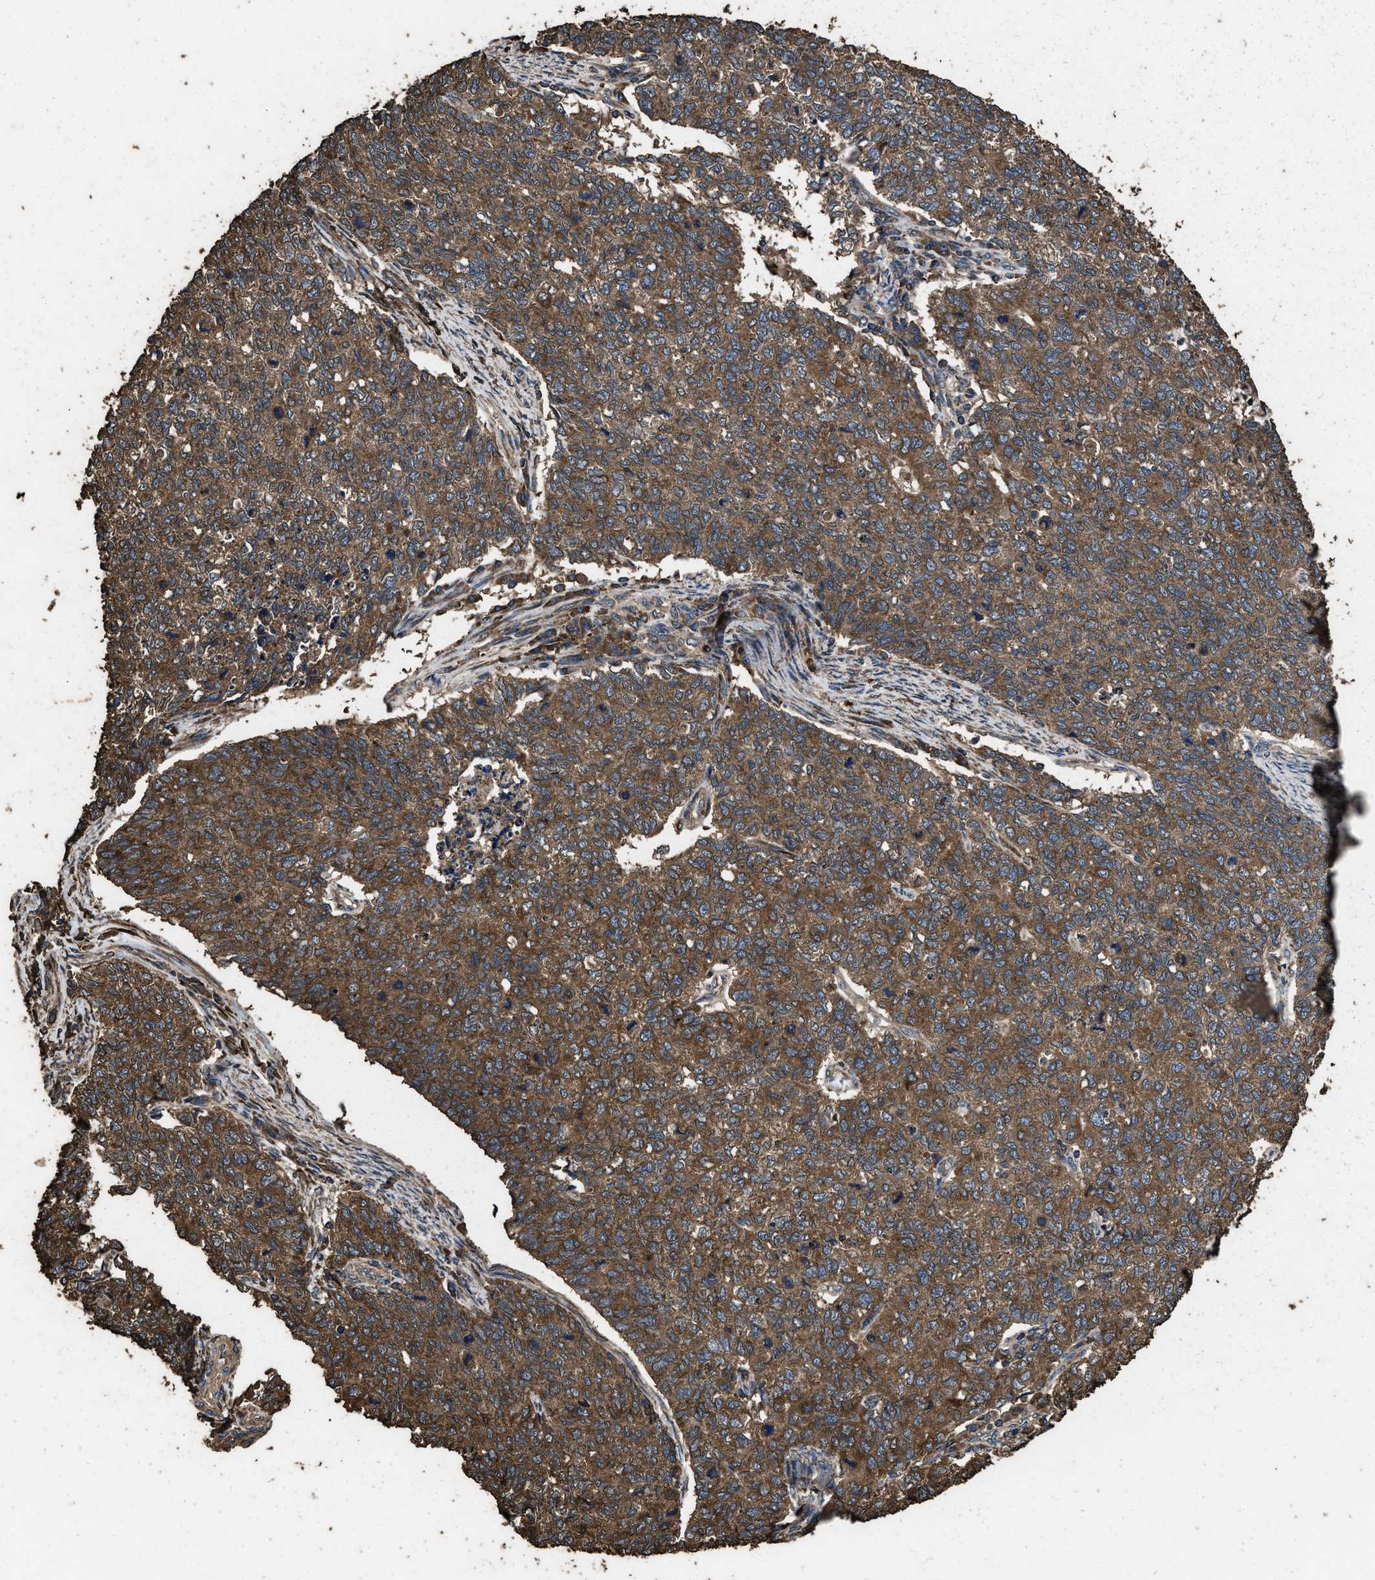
{"staining": {"intensity": "strong", "quantity": ">75%", "location": "cytoplasmic/membranous"}, "tissue": "cervical cancer", "cell_type": "Tumor cells", "image_type": "cancer", "snomed": [{"axis": "morphology", "description": "Squamous cell carcinoma, NOS"}, {"axis": "topography", "description": "Cervix"}], "caption": "Cervical cancer (squamous cell carcinoma) stained with a brown dye shows strong cytoplasmic/membranous positive positivity in approximately >75% of tumor cells.", "gene": "ZMYND19", "patient": {"sex": "female", "age": 63}}